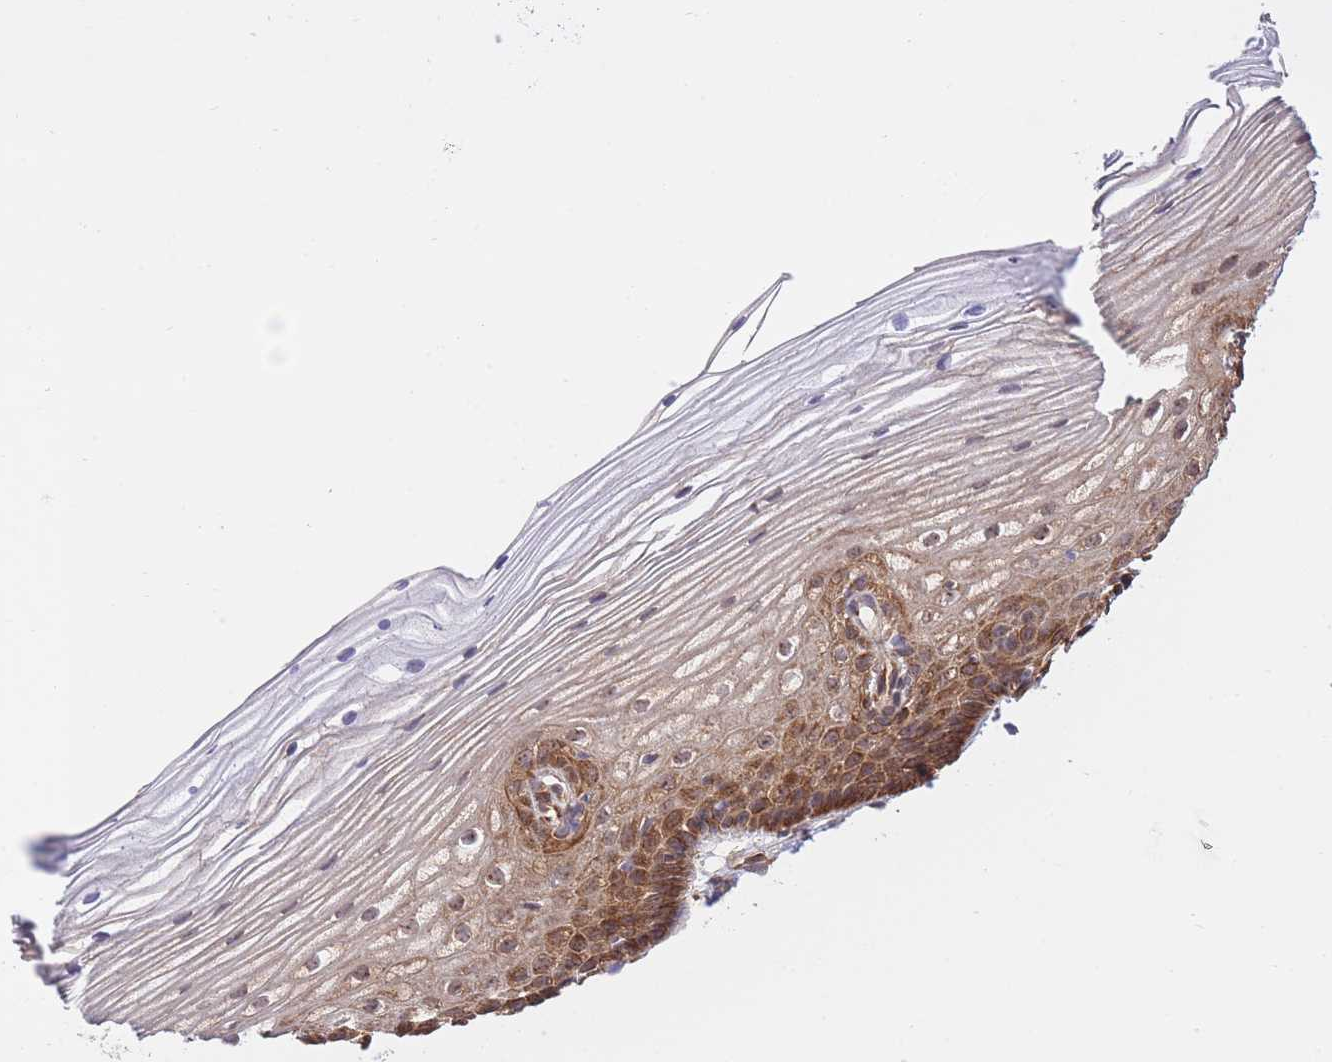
{"staining": {"intensity": "moderate", "quantity": ">75%", "location": "cytoplasmic/membranous"}, "tissue": "cervix", "cell_type": "Glandular cells", "image_type": "normal", "snomed": [{"axis": "morphology", "description": "Normal tissue, NOS"}, {"axis": "topography", "description": "Cervix"}], "caption": "Protein staining exhibits moderate cytoplasmic/membranous staining in approximately >75% of glandular cells in unremarkable cervix.", "gene": "EXOSC8", "patient": {"sex": "female", "age": 40}}